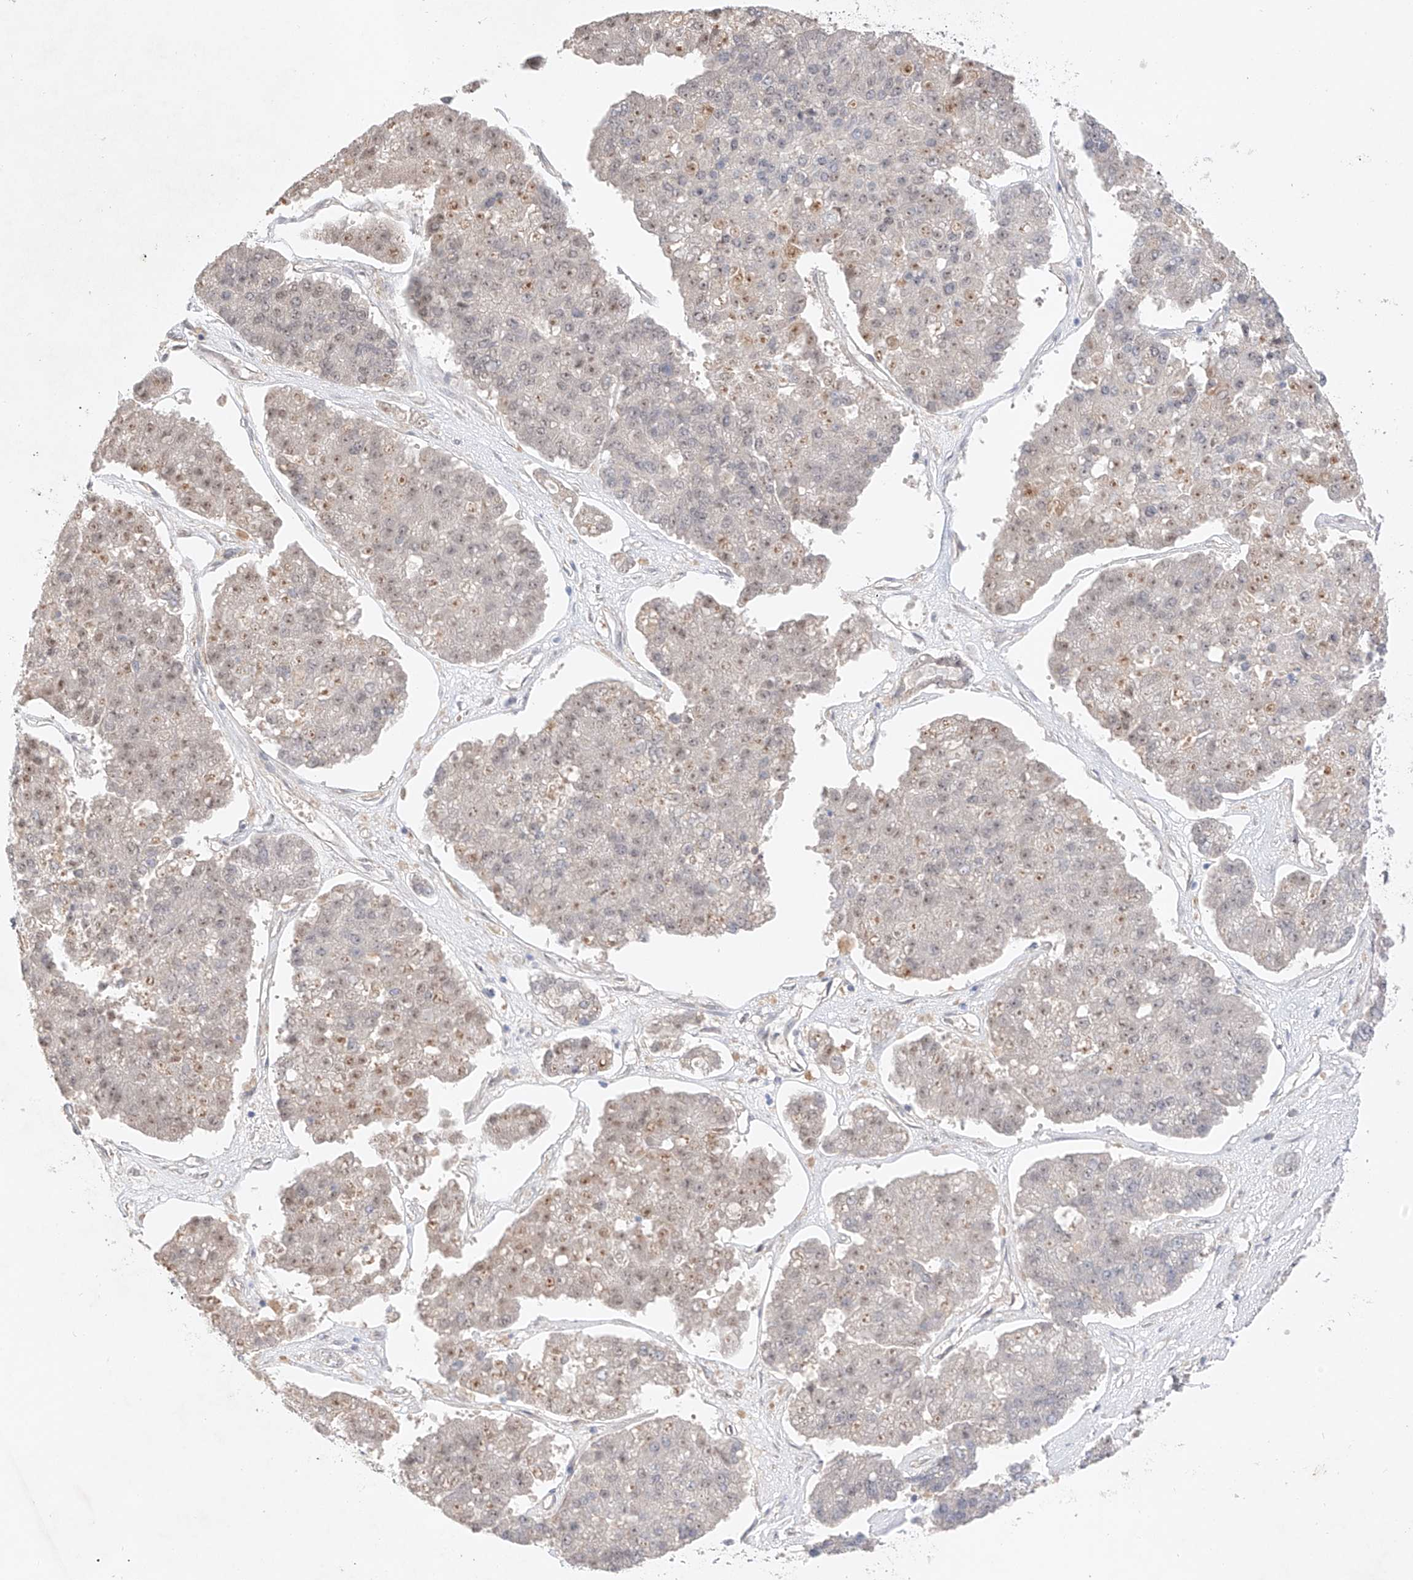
{"staining": {"intensity": "moderate", "quantity": "25%-75%", "location": "nuclear"}, "tissue": "pancreatic cancer", "cell_type": "Tumor cells", "image_type": "cancer", "snomed": [{"axis": "morphology", "description": "Adenocarcinoma, NOS"}, {"axis": "topography", "description": "Pancreas"}], "caption": "Pancreatic cancer (adenocarcinoma) stained with a protein marker displays moderate staining in tumor cells.", "gene": "IL22RA2", "patient": {"sex": "male", "age": 50}}